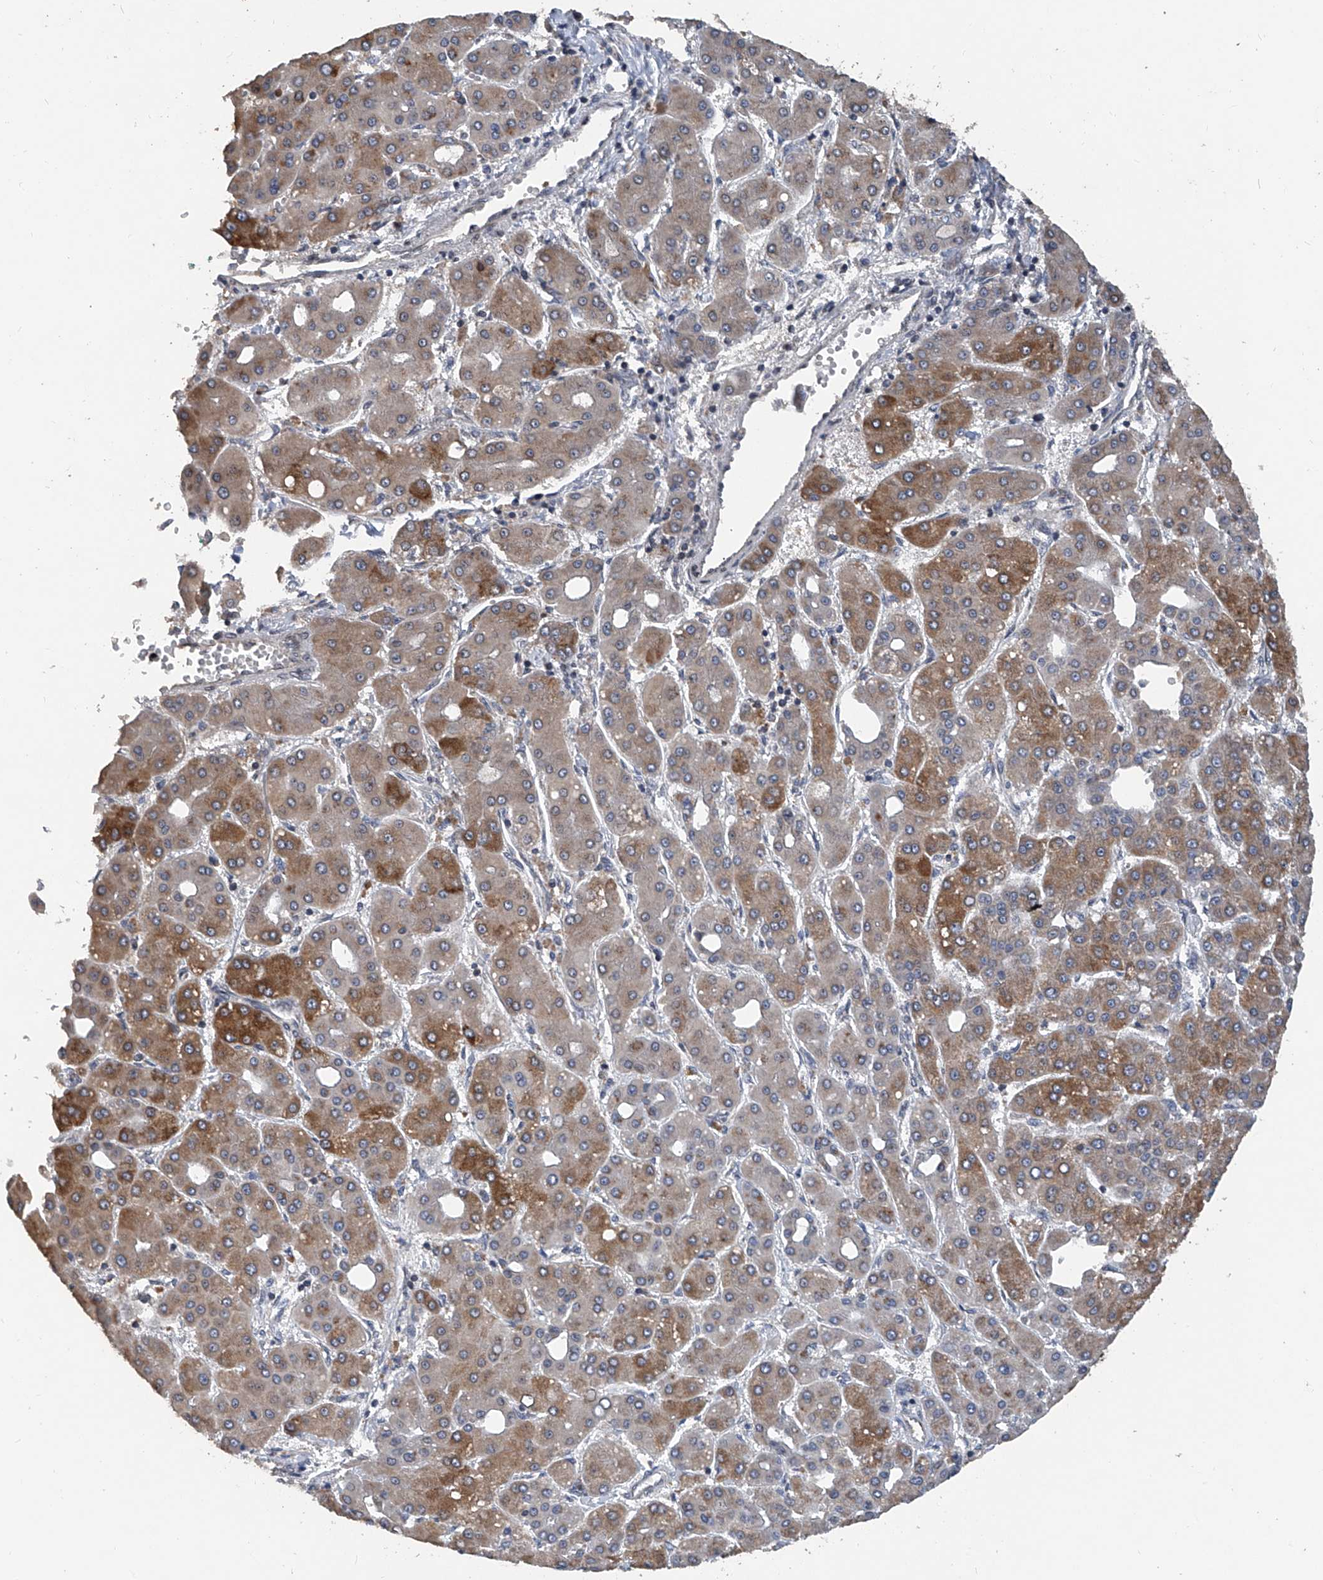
{"staining": {"intensity": "moderate", "quantity": "25%-75%", "location": "cytoplasmic/membranous"}, "tissue": "liver cancer", "cell_type": "Tumor cells", "image_type": "cancer", "snomed": [{"axis": "morphology", "description": "Carcinoma, Hepatocellular, NOS"}, {"axis": "topography", "description": "Liver"}], "caption": "The micrograph demonstrates immunohistochemical staining of liver hepatocellular carcinoma. There is moderate cytoplasmic/membranous expression is appreciated in approximately 25%-75% of tumor cells. Using DAB (brown) and hematoxylin (blue) stains, captured at high magnification using brightfield microscopy.", "gene": "BCKDHB", "patient": {"sex": "male", "age": 65}}